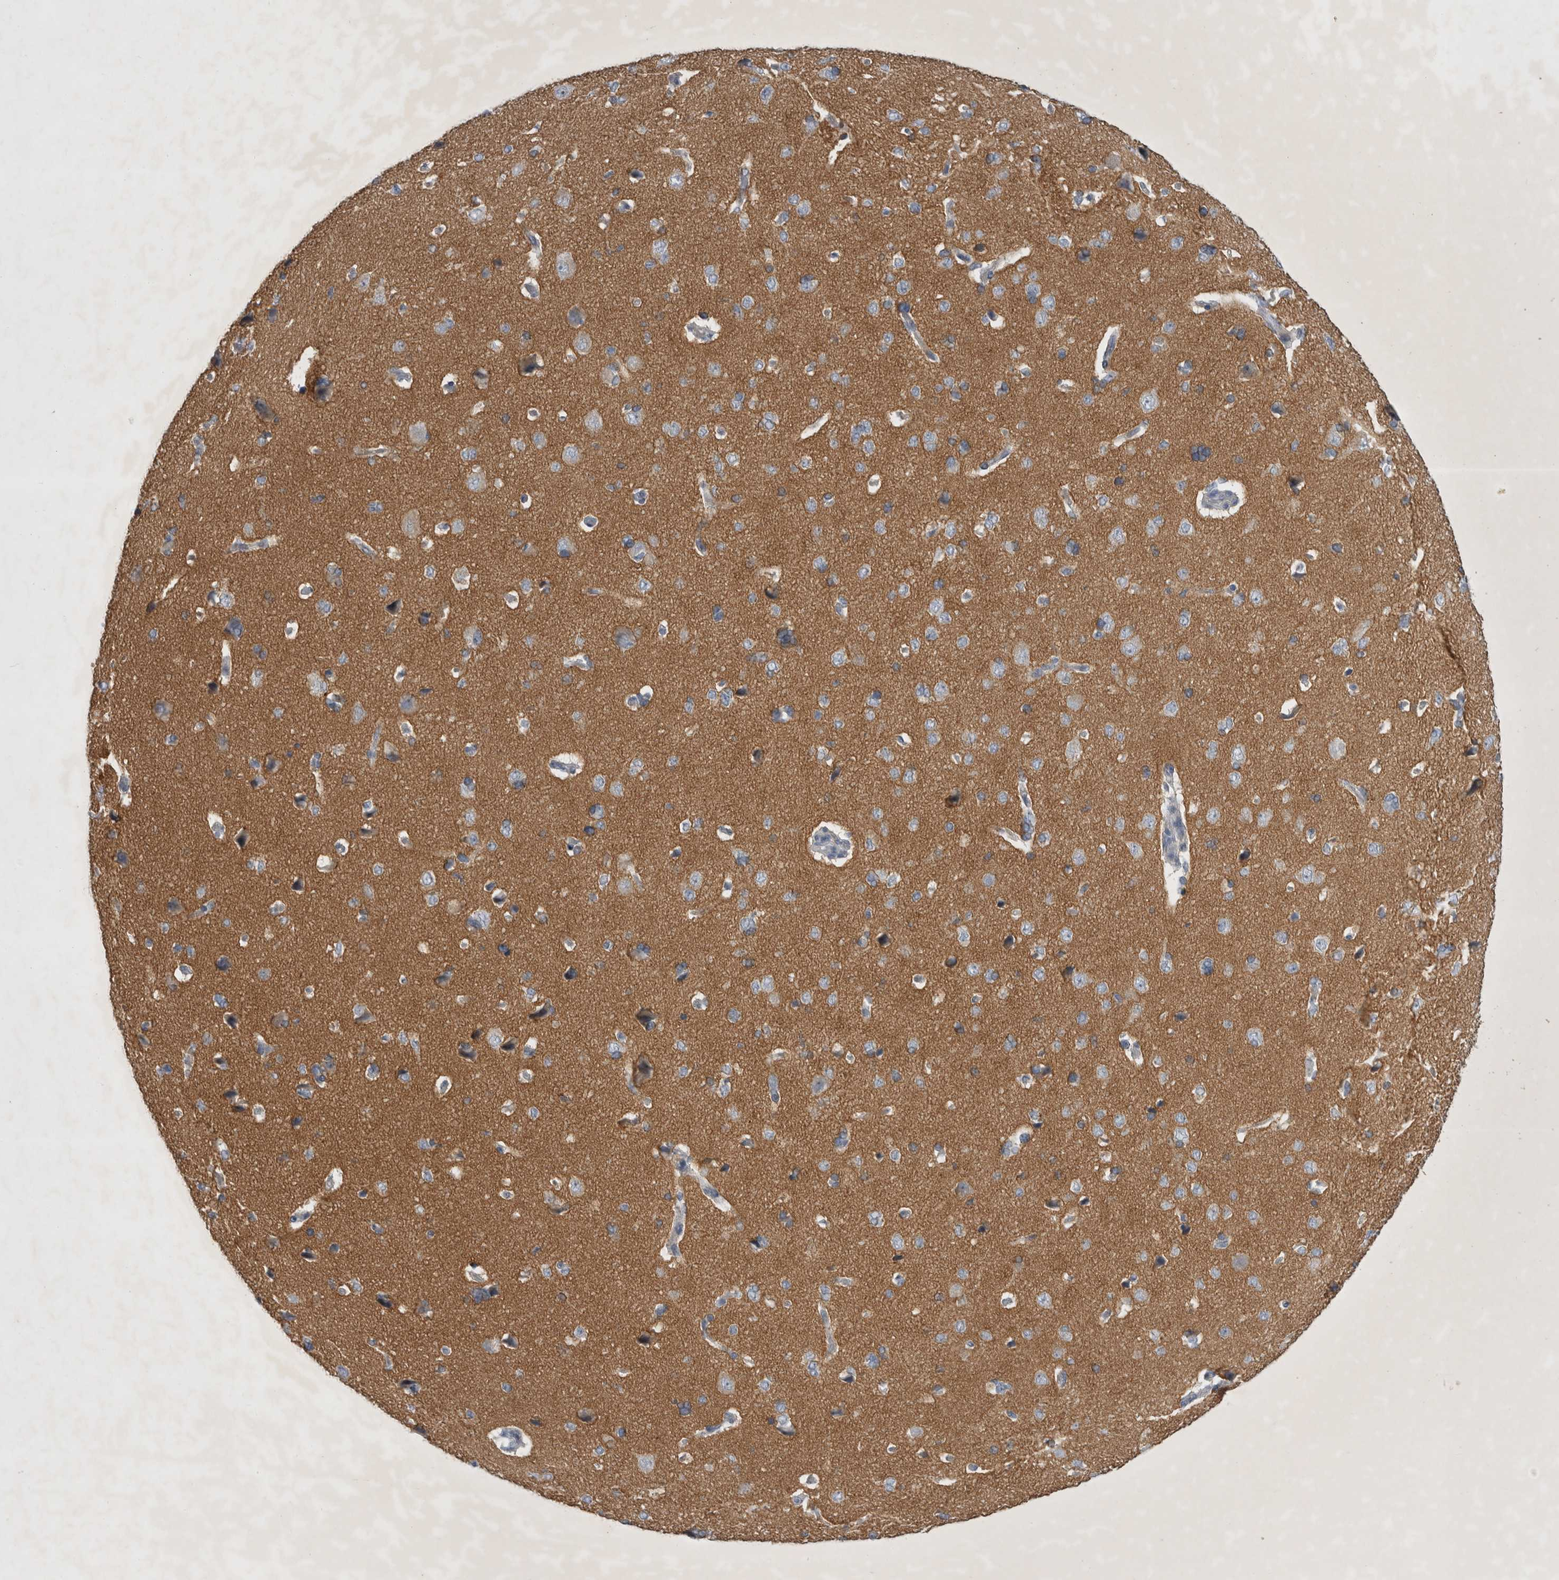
{"staining": {"intensity": "negative", "quantity": "none", "location": "none"}, "tissue": "cerebral cortex", "cell_type": "Endothelial cells", "image_type": "normal", "snomed": [{"axis": "morphology", "description": "Normal tissue, NOS"}, {"axis": "topography", "description": "Cerebral cortex"}], "caption": "A high-resolution micrograph shows immunohistochemistry (IHC) staining of benign cerebral cortex, which demonstrates no significant positivity in endothelial cells.", "gene": "FXYD7", "patient": {"sex": "male", "age": 62}}